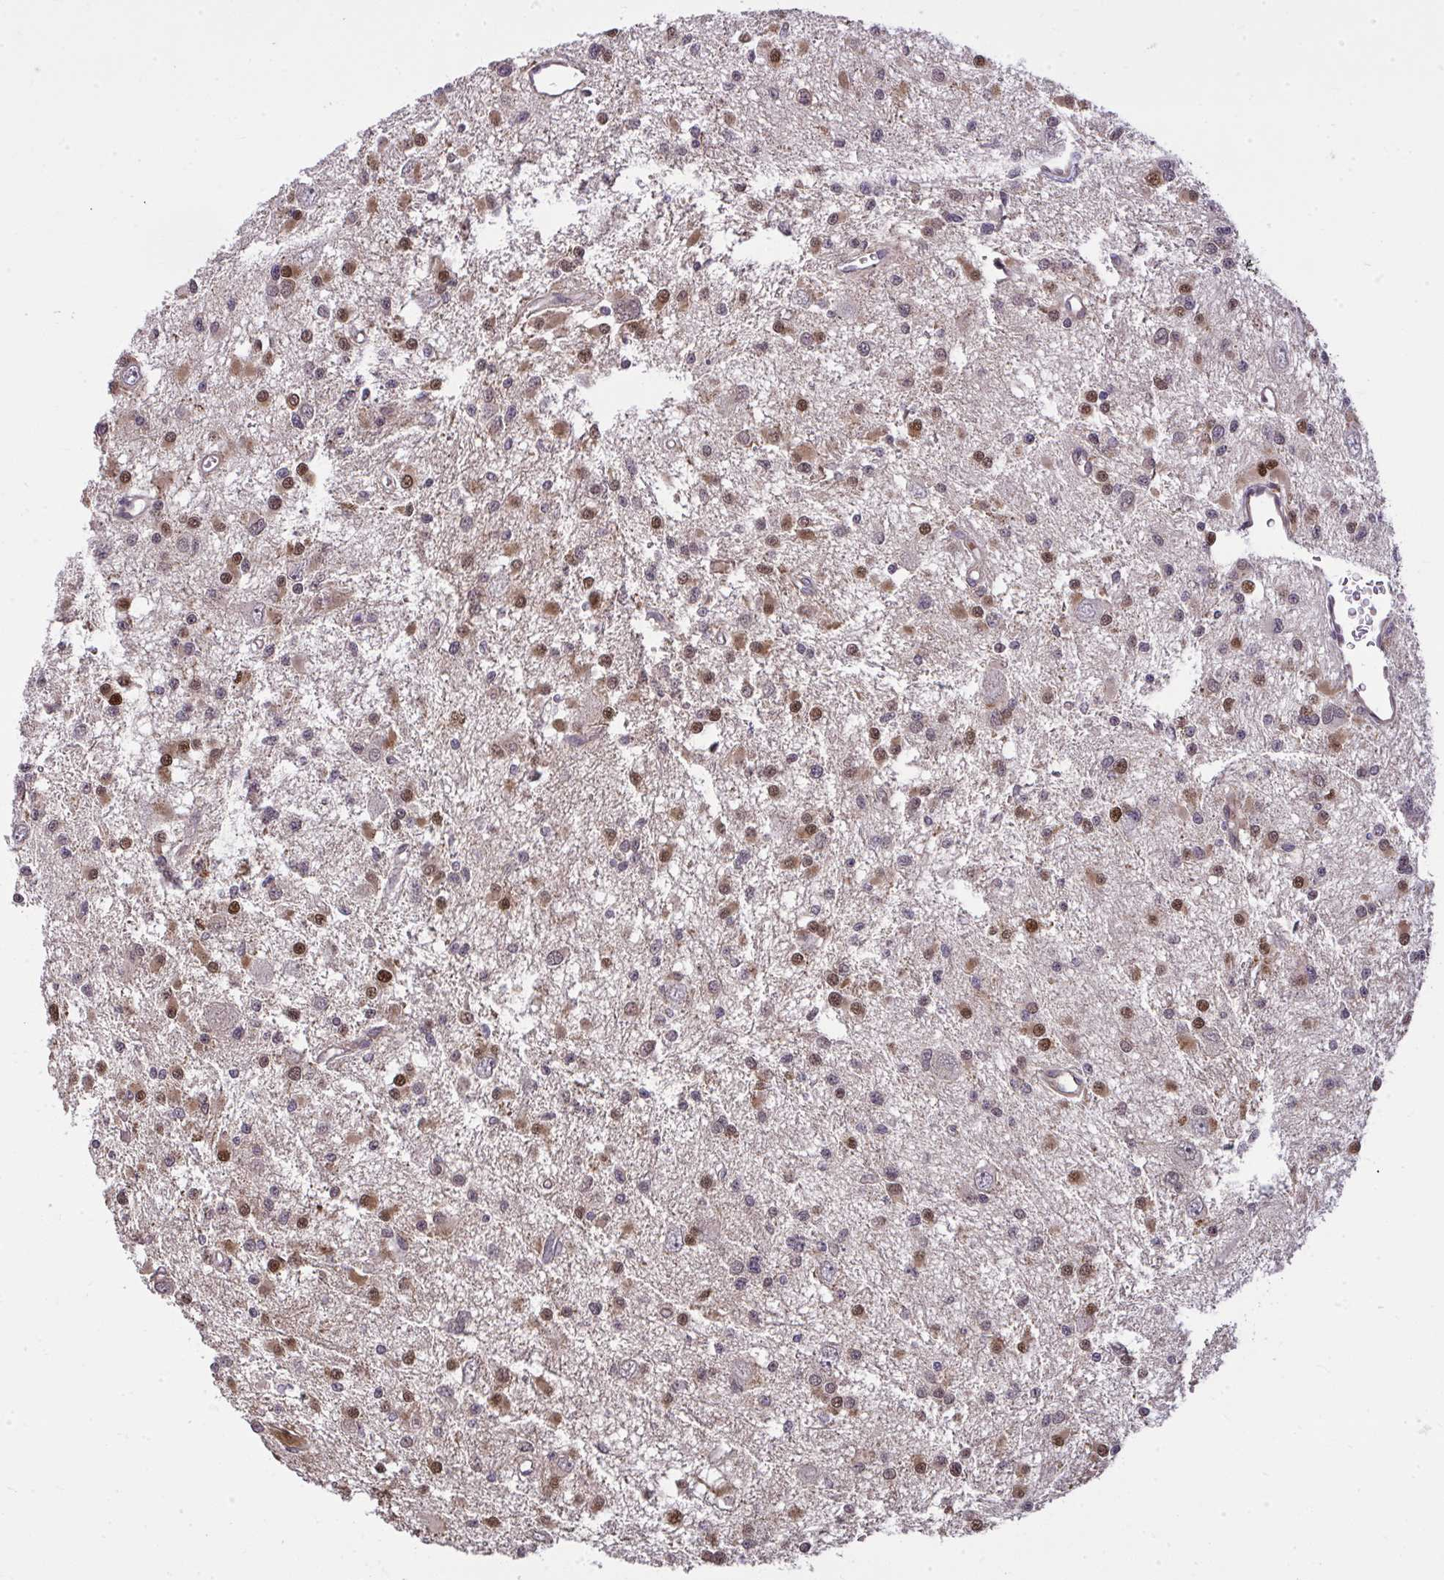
{"staining": {"intensity": "moderate", "quantity": ">75%", "location": "cytoplasmic/membranous,nuclear"}, "tissue": "glioma", "cell_type": "Tumor cells", "image_type": "cancer", "snomed": [{"axis": "morphology", "description": "Glioma, malignant, High grade"}, {"axis": "topography", "description": "Brain"}], "caption": "Immunohistochemistry staining of glioma, which exhibits medium levels of moderate cytoplasmic/membranous and nuclear expression in about >75% of tumor cells indicating moderate cytoplasmic/membranous and nuclear protein staining. The staining was performed using DAB (3,3'-diaminobenzidine) (brown) for protein detection and nuclei were counterstained in hematoxylin (blue).", "gene": "ZSCAN9", "patient": {"sex": "male", "age": 54}}